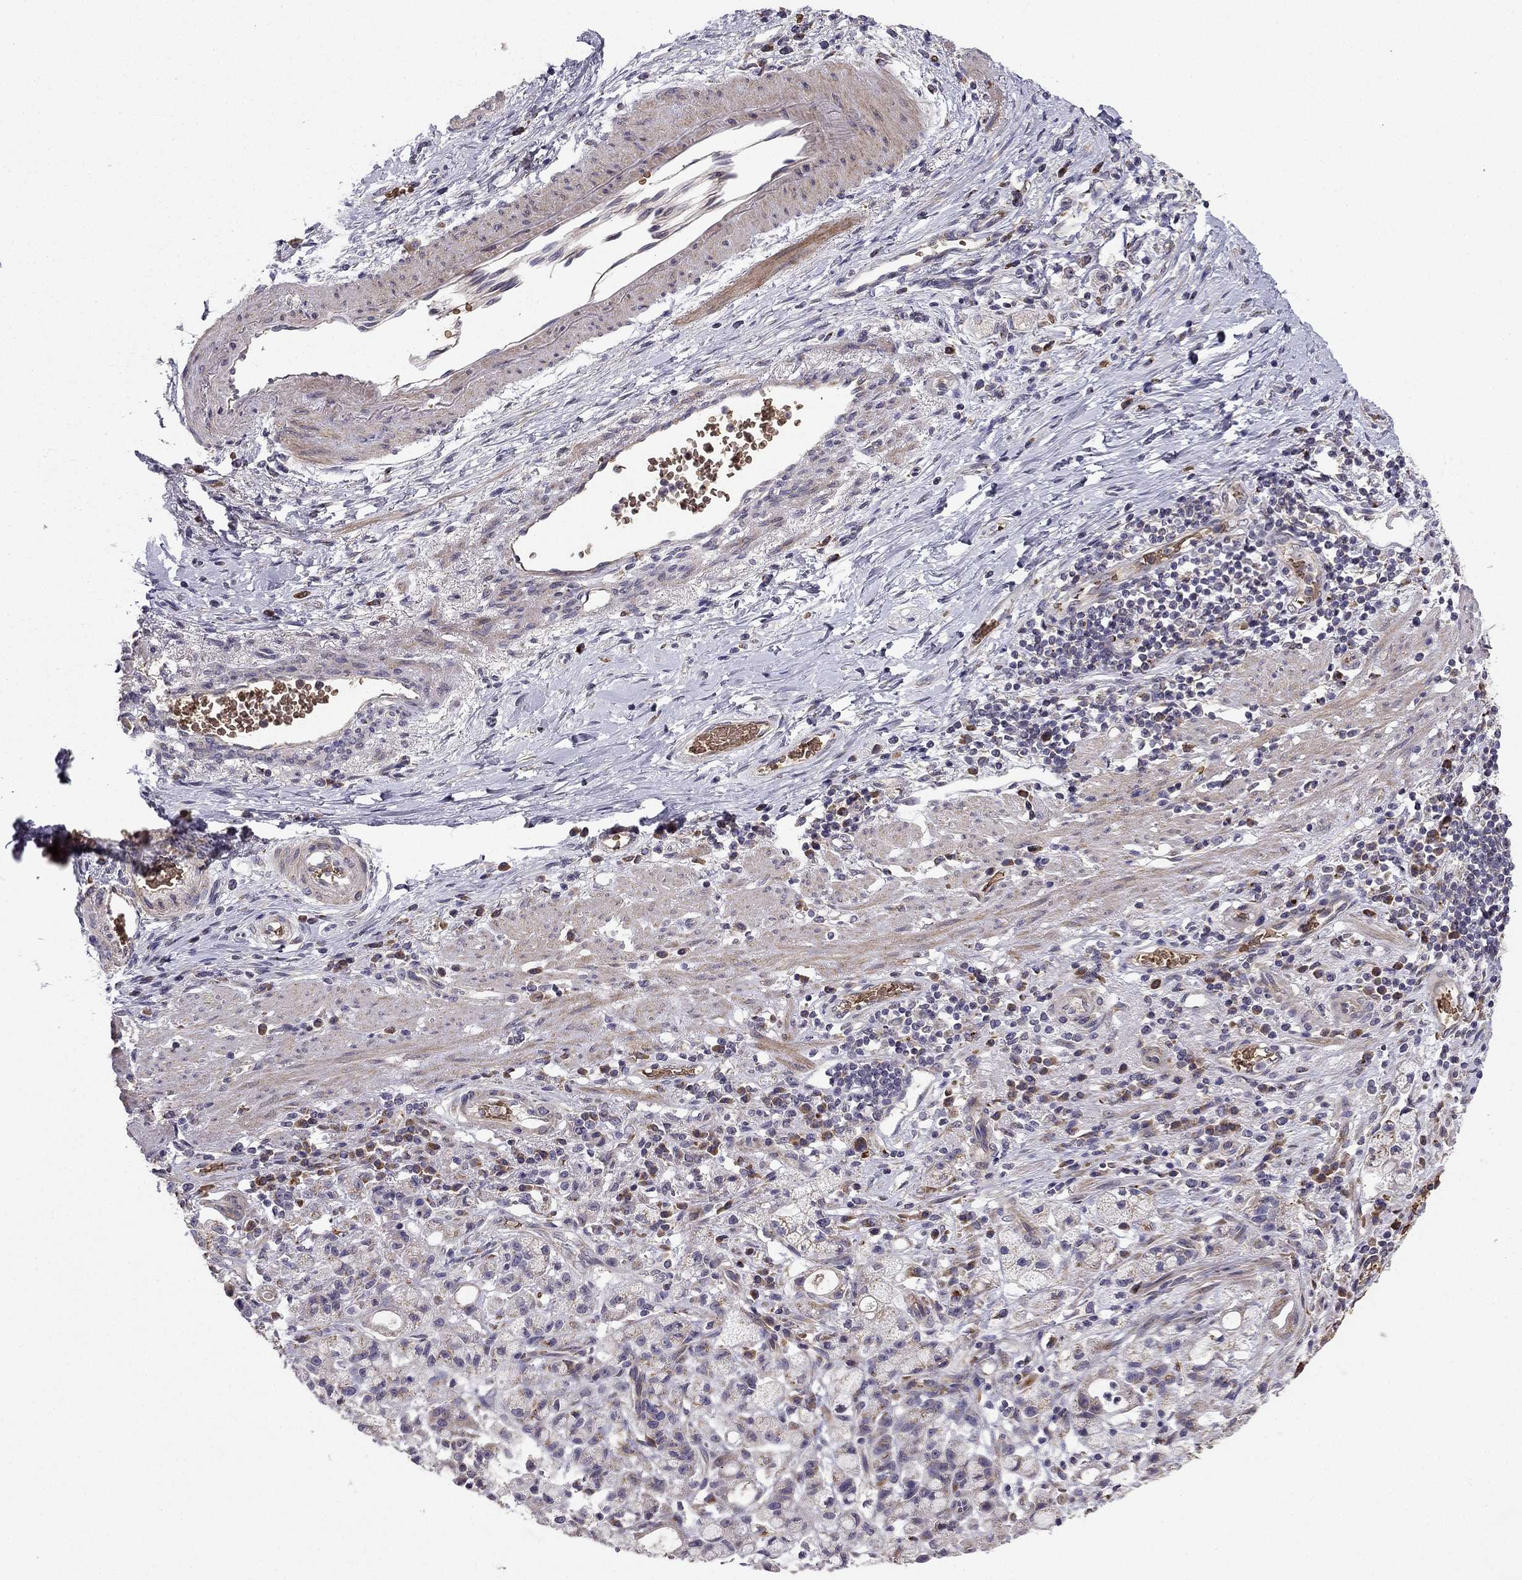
{"staining": {"intensity": "moderate", "quantity": "<25%", "location": "cytoplasmic/membranous"}, "tissue": "stomach cancer", "cell_type": "Tumor cells", "image_type": "cancer", "snomed": [{"axis": "morphology", "description": "Adenocarcinoma, NOS"}, {"axis": "topography", "description": "Stomach"}], "caption": "Moderate cytoplasmic/membranous expression is appreciated in about <25% of tumor cells in stomach cancer (adenocarcinoma).", "gene": "B4GALT7", "patient": {"sex": "male", "age": 58}}